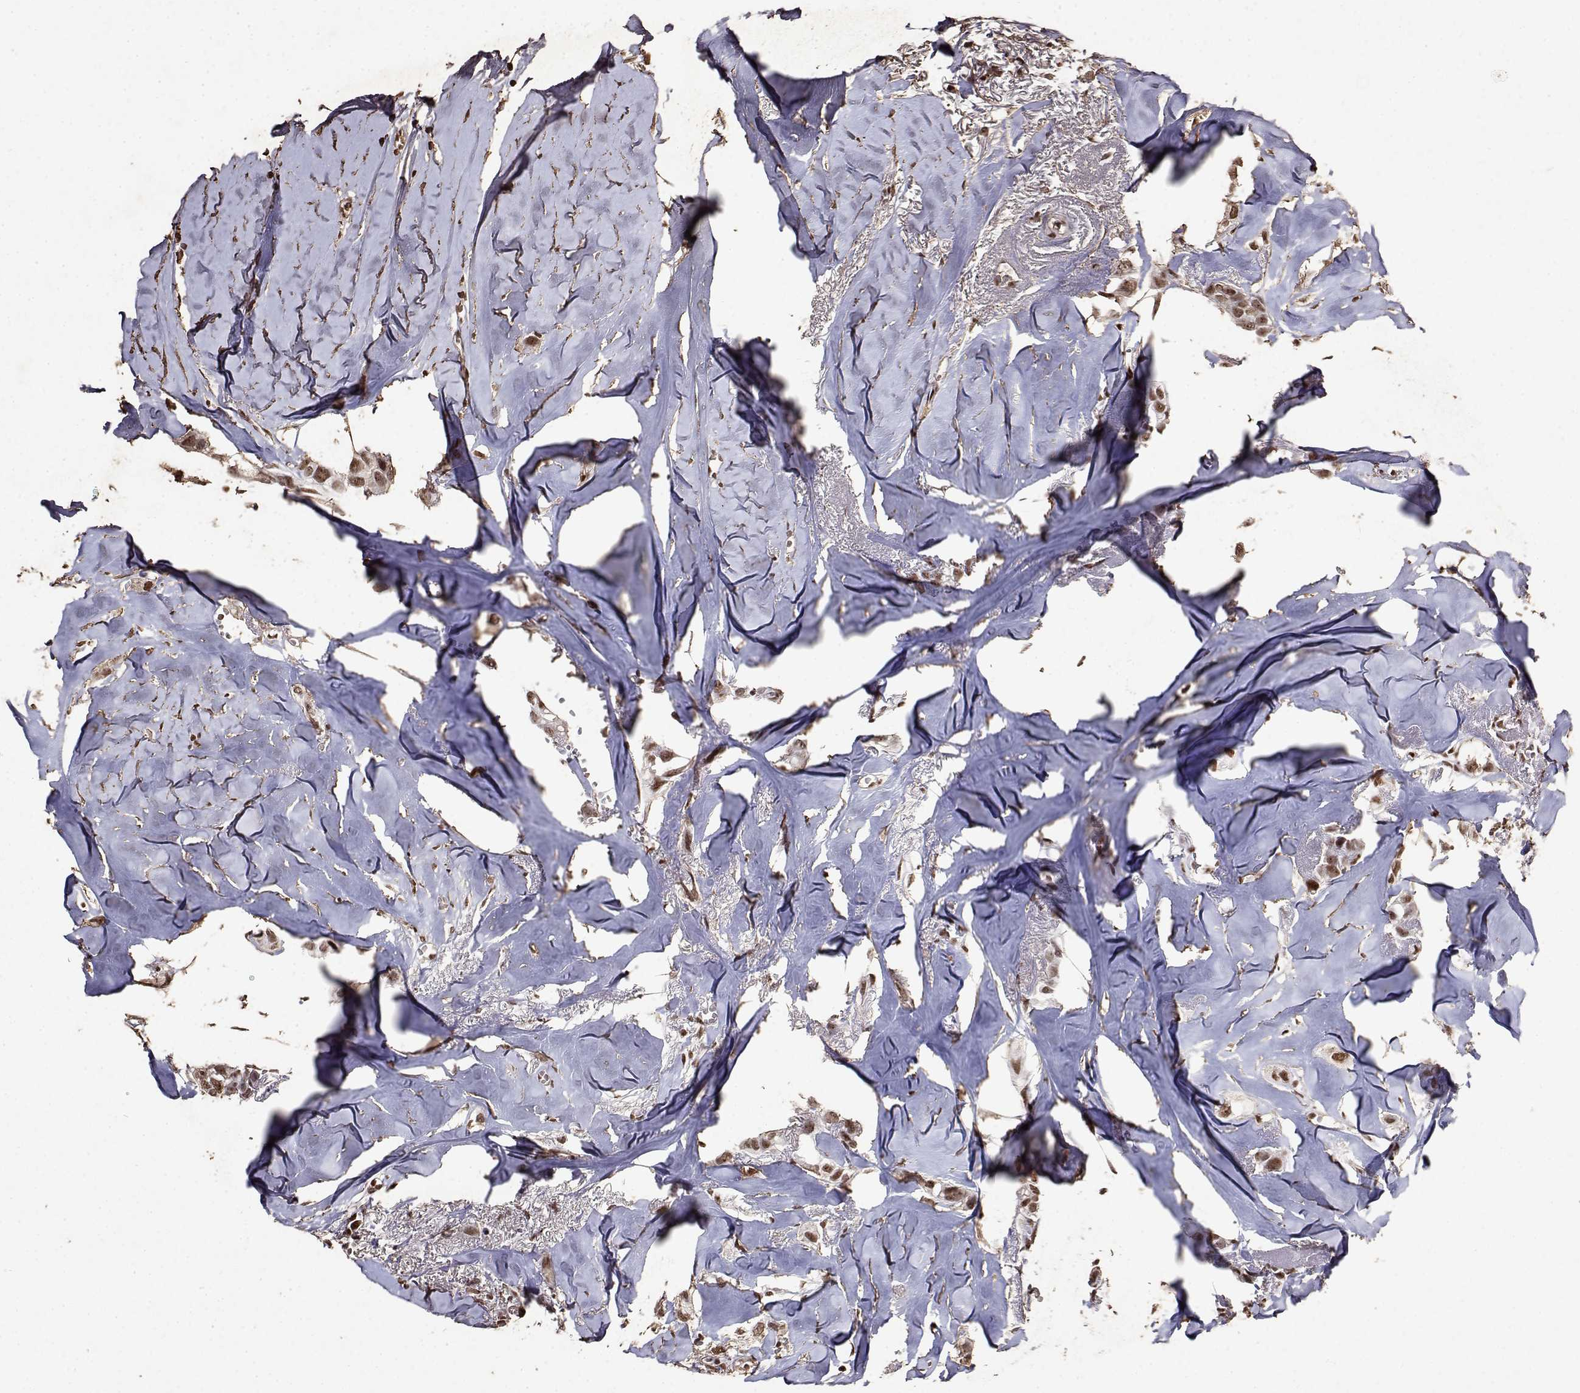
{"staining": {"intensity": "moderate", "quantity": ">75%", "location": "nuclear"}, "tissue": "breast cancer", "cell_type": "Tumor cells", "image_type": "cancer", "snomed": [{"axis": "morphology", "description": "Duct carcinoma"}, {"axis": "topography", "description": "Breast"}], "caption": "Immunohistochemistry staining of breast cancer (invasive ductal carcinoma), which shows medium levels of moderate nuclear positivity in about >75% of tumor cells indicating moderate nuclear protein expression. The staining was performed using DAB (3,3'-diaminobenzidine) (brown) for protein detection and nuclei were counterstained in hematoxylin (blue).", "gene": "TOE1", "patient": {"sex": "female", "age": 85}}